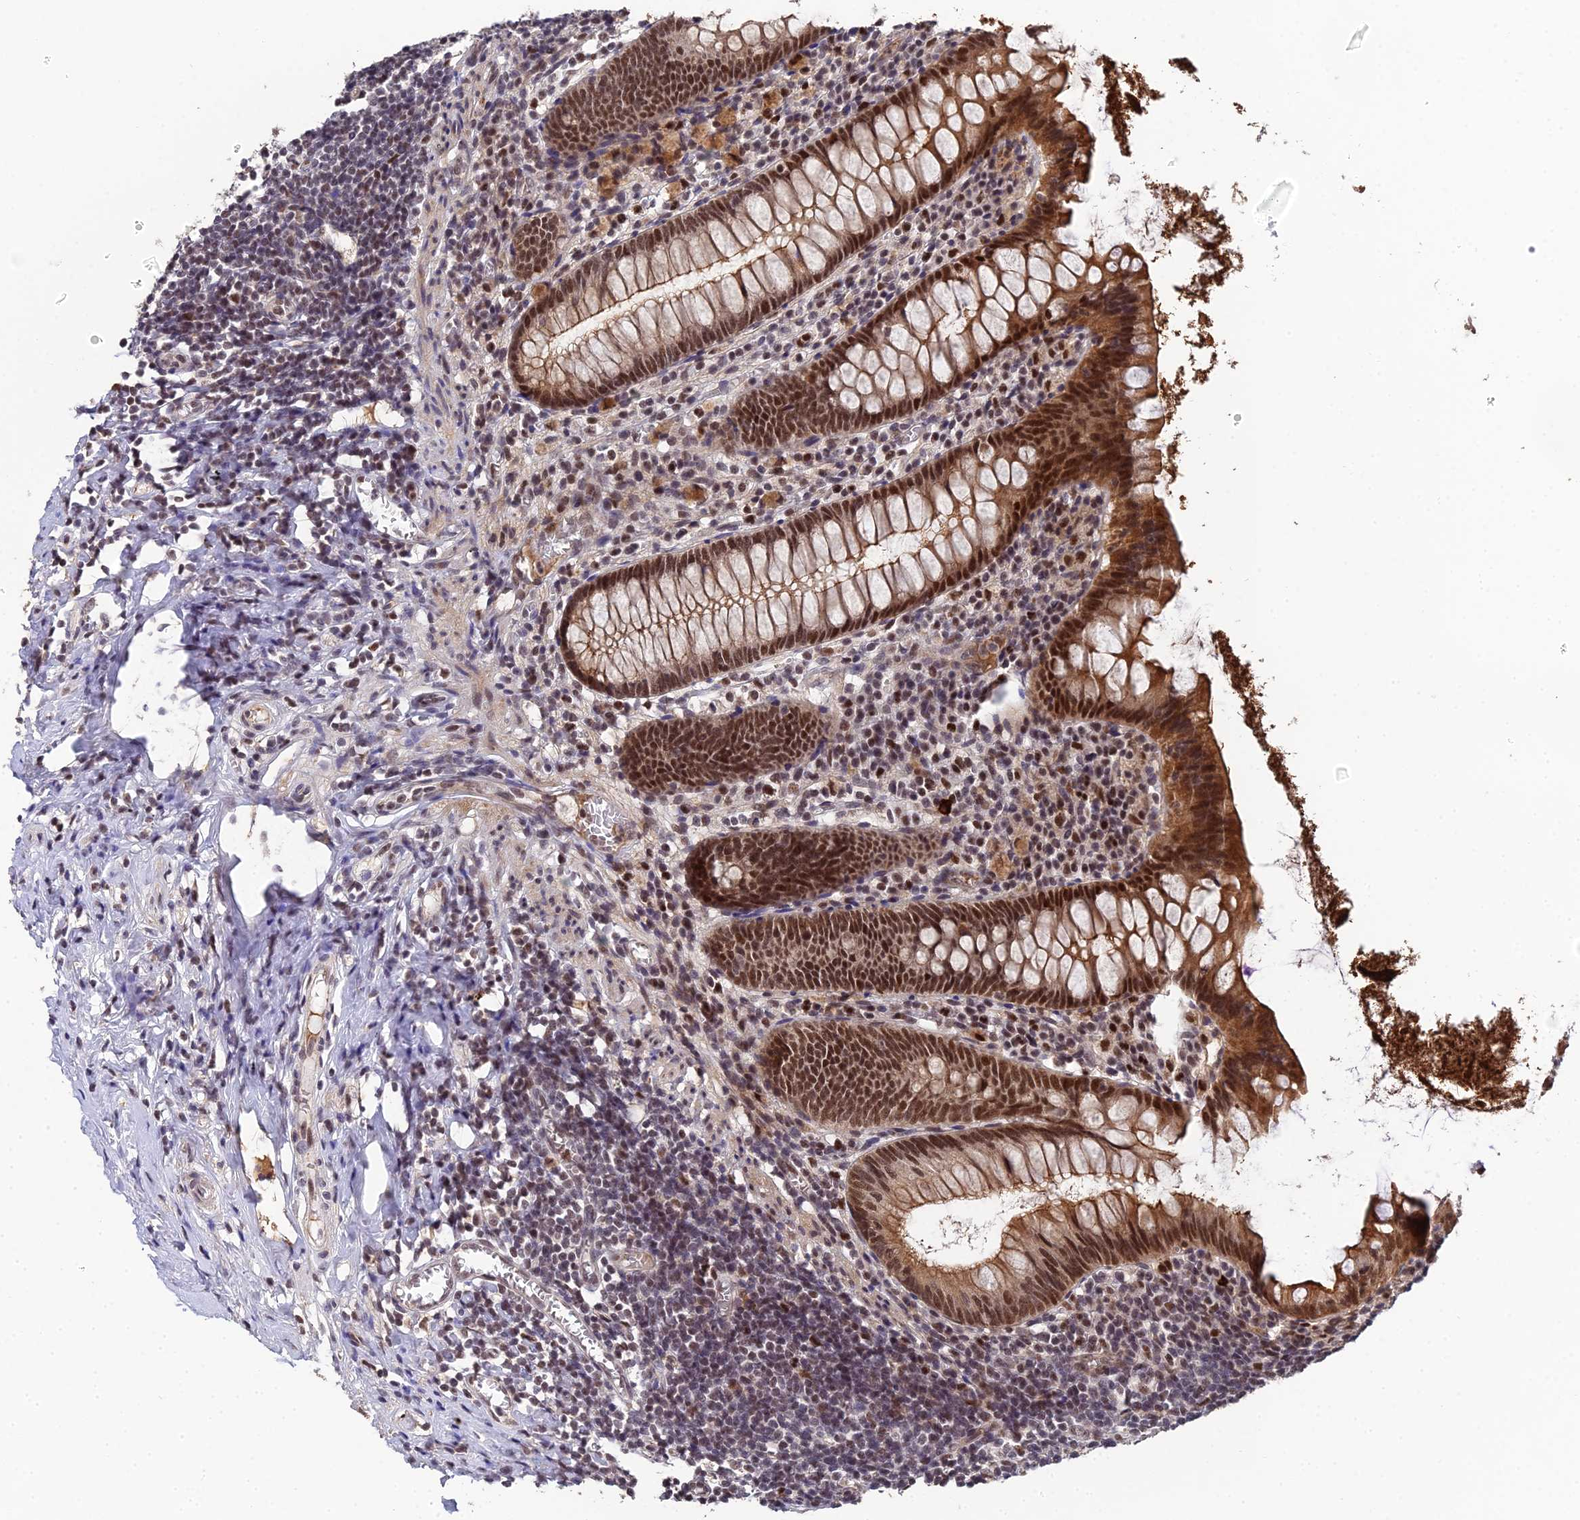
{"staining": {"intensity": "strong", "quantity": ">75%", "location": "cytoplasmic/membranous,nuclear"}, "tissue": "appendix", "cell_type": "Glandular cells", "image_type": "normal", "snomed": [{"axis": "morphology", "description": "Normal tissue, NOS"}, {"axis": "topography", "description": "Appendix"}], "caption": "IHC photomicrograph of unremarkable human appendix stained for a protein (brown), which demonstrates high levels of strong cytoplasmic/membranous,nuclear expression in about >75% of glandular cells.", "gene": "BIVM", "patient": {"sex": "female", "age": 51}}